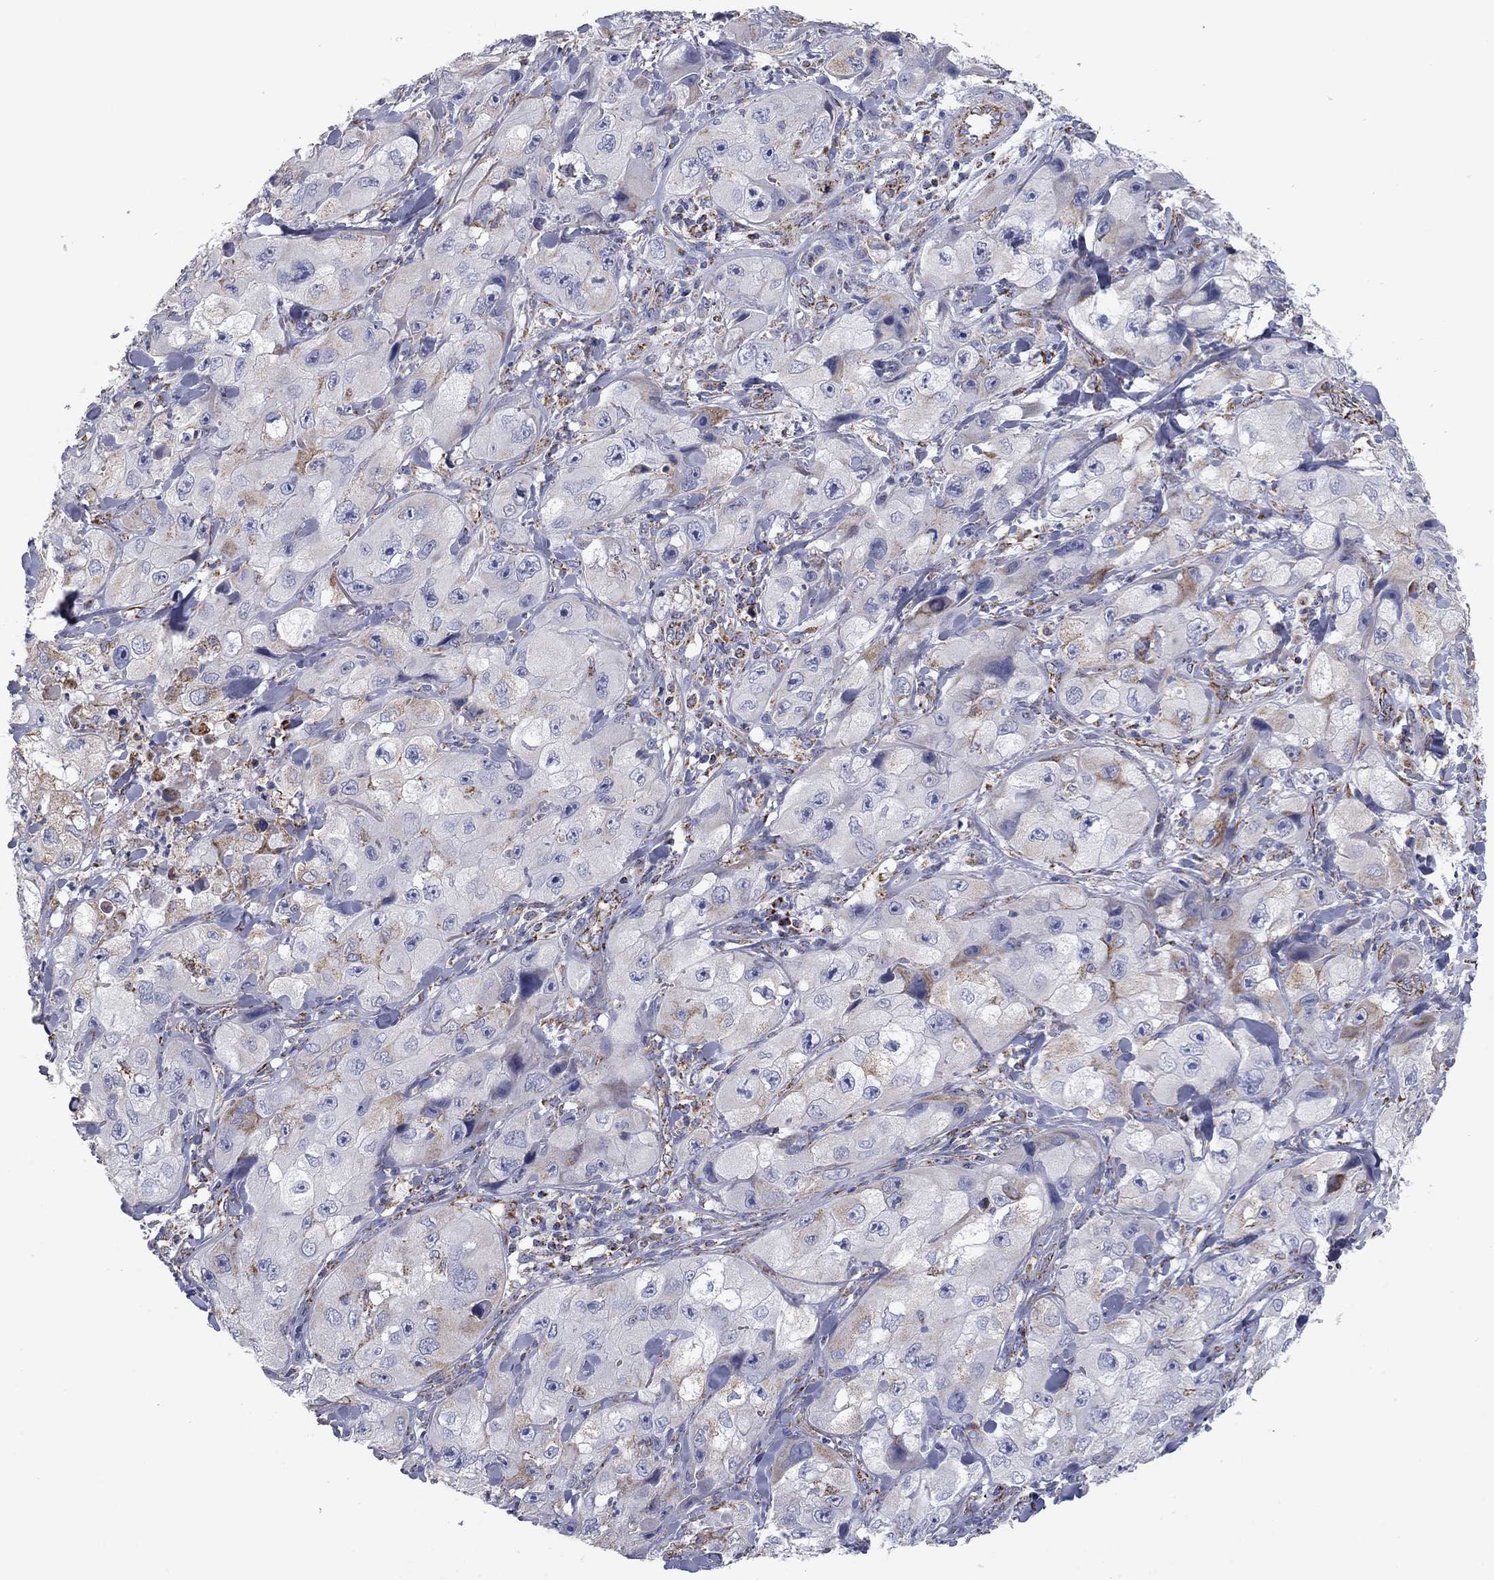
{"staining": {"intensity": "weak", "quantity": "<25%", "location": "cytoplasmic/membranous"}, "tissue": "skin cancer", "cell_type": "Tumor cells", "image_type": "cancer", "snomed": [{"axis": "morphology", "description": "Squamous cell carcinoma, NOS"}, {"axis": "topography", "description": "Skin"}, {"axis": "topography", "description": "Subcutis"}], "caption": "High magnification brightfield microscopy of skin cancer stained with DAB (3,3'-diaminobenzidine) (brown) and counterstained with hematoxylin (blue): tumor cells show no significant staining.", "gene": "NDUFV1", "patient": {"sex": "male", "age": 73}}